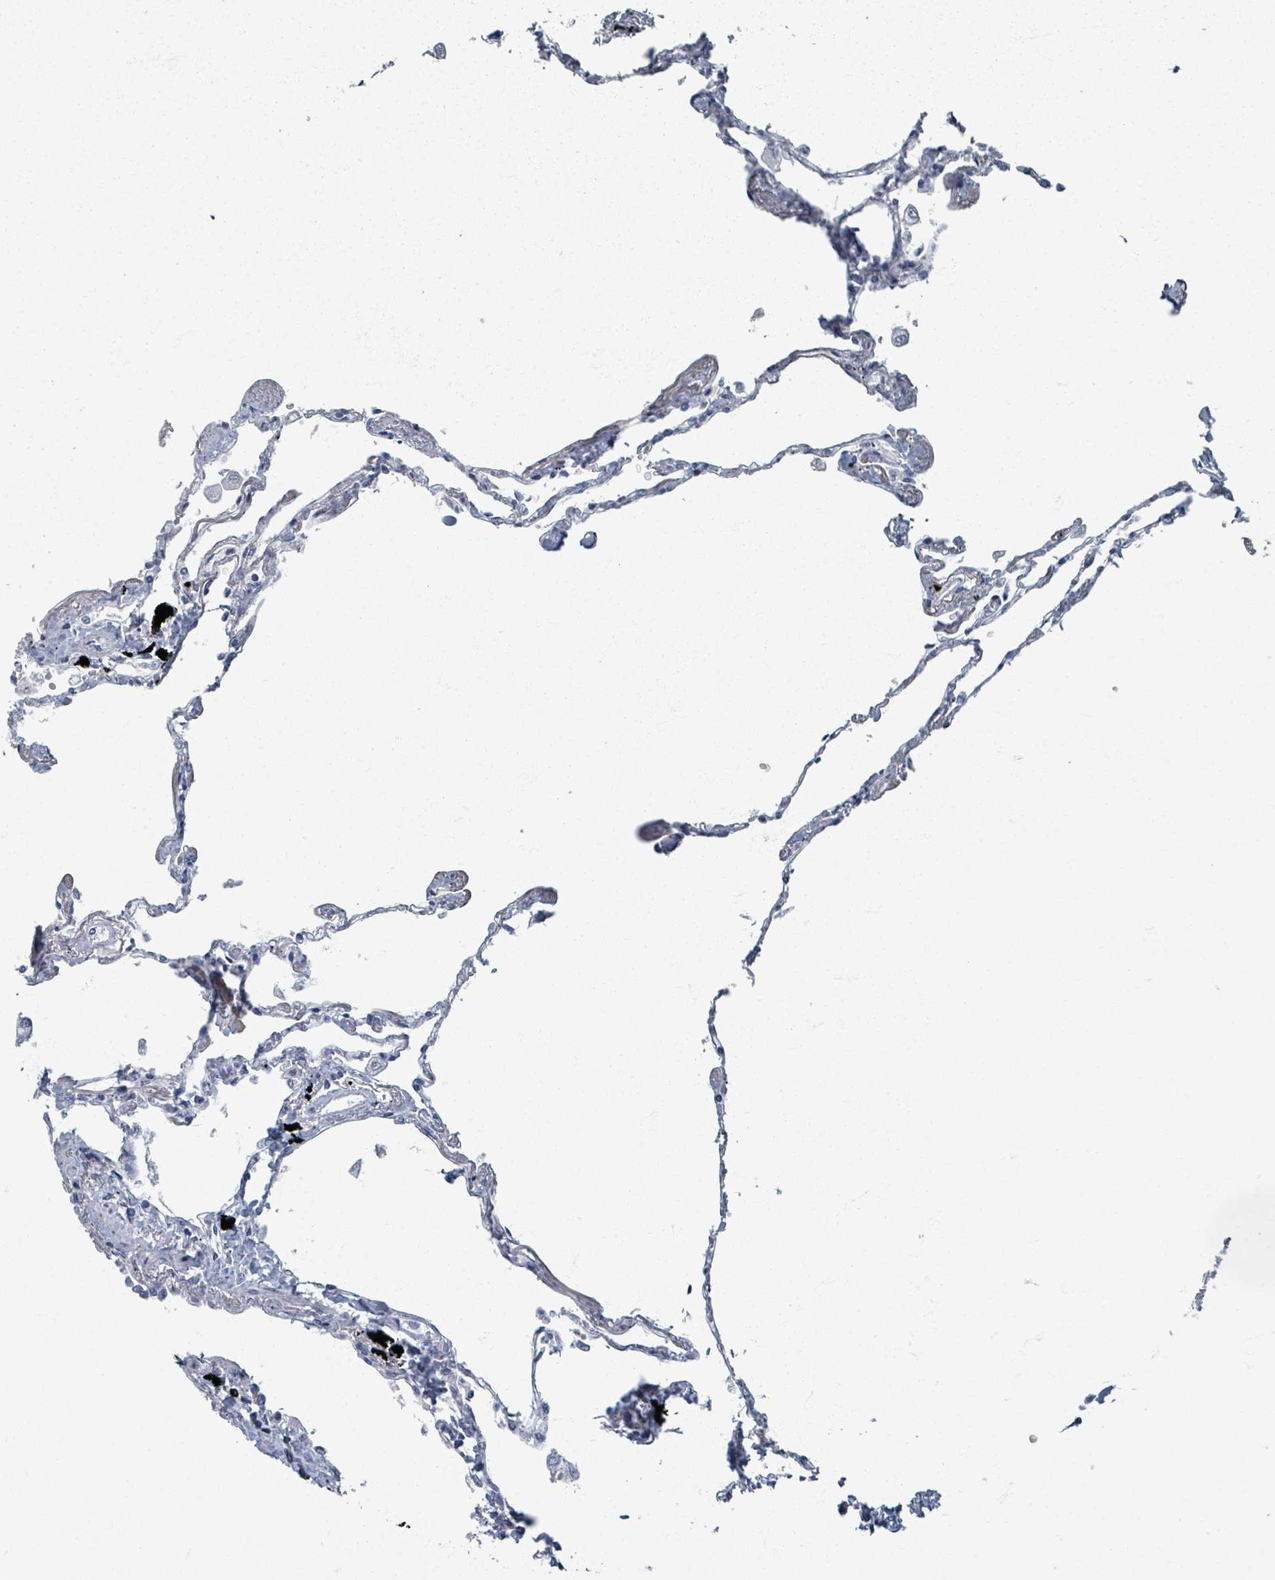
{"staining": {"intensity": "negative", "quantity": "none", "location": "none"}, "tissue": "lung", "cell_type": "Alveolar cells", "image_type": "normal", "snomed": [{"axis": "morphology", "description": "Normal tissue, NOS"}, {"axis": "topography", "description": "Lung"}], "caption": "Human lung stained for a protein using immunohistochemistry displays no expression in alveolar cells.", "gene": "TAS2R1", "patient": {"sex": "female", "age": 67}}